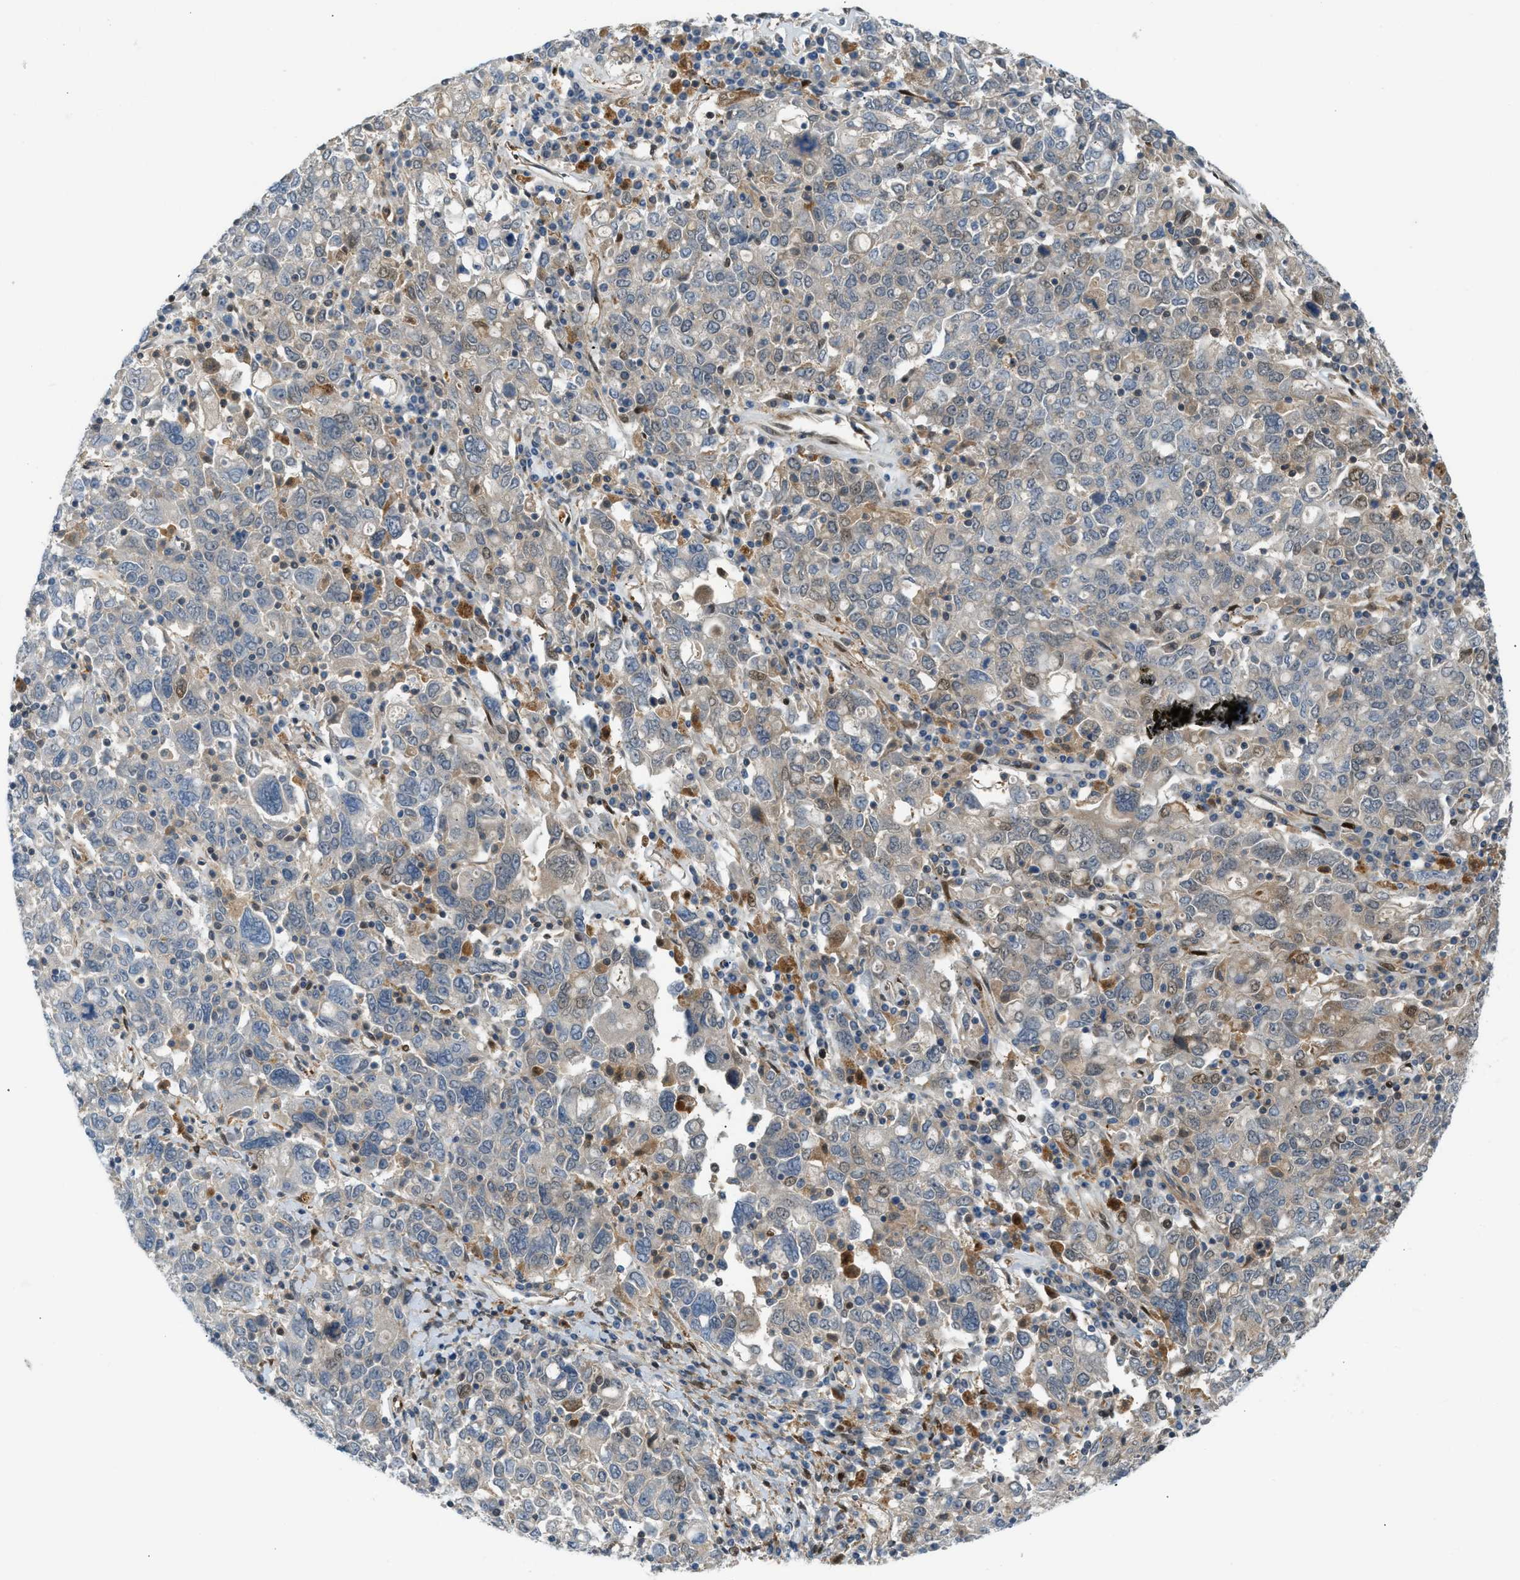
{"staining": {"intensity": "weak", "quantity": "25%-75%", "location": "cytoplasmic/membranous"}, "tissue": "ovarian cancer", "cell_type": "Tumor cells", "image_type": "cancer", "snomed": [{"axis": "morphology", "description": "Carcinoma, endometroid"}, {"axis": "topography", "description": "Ovary"}], "caption": "Endometroid carcinoma (ovarian) stained for a protein (brown) demonstrates weak cytoplasmic/membranous positive expression in about 25%-75% of tumor cells.", "gene": "EDNRA", "patient": {"sex": "female", "age": 62}}